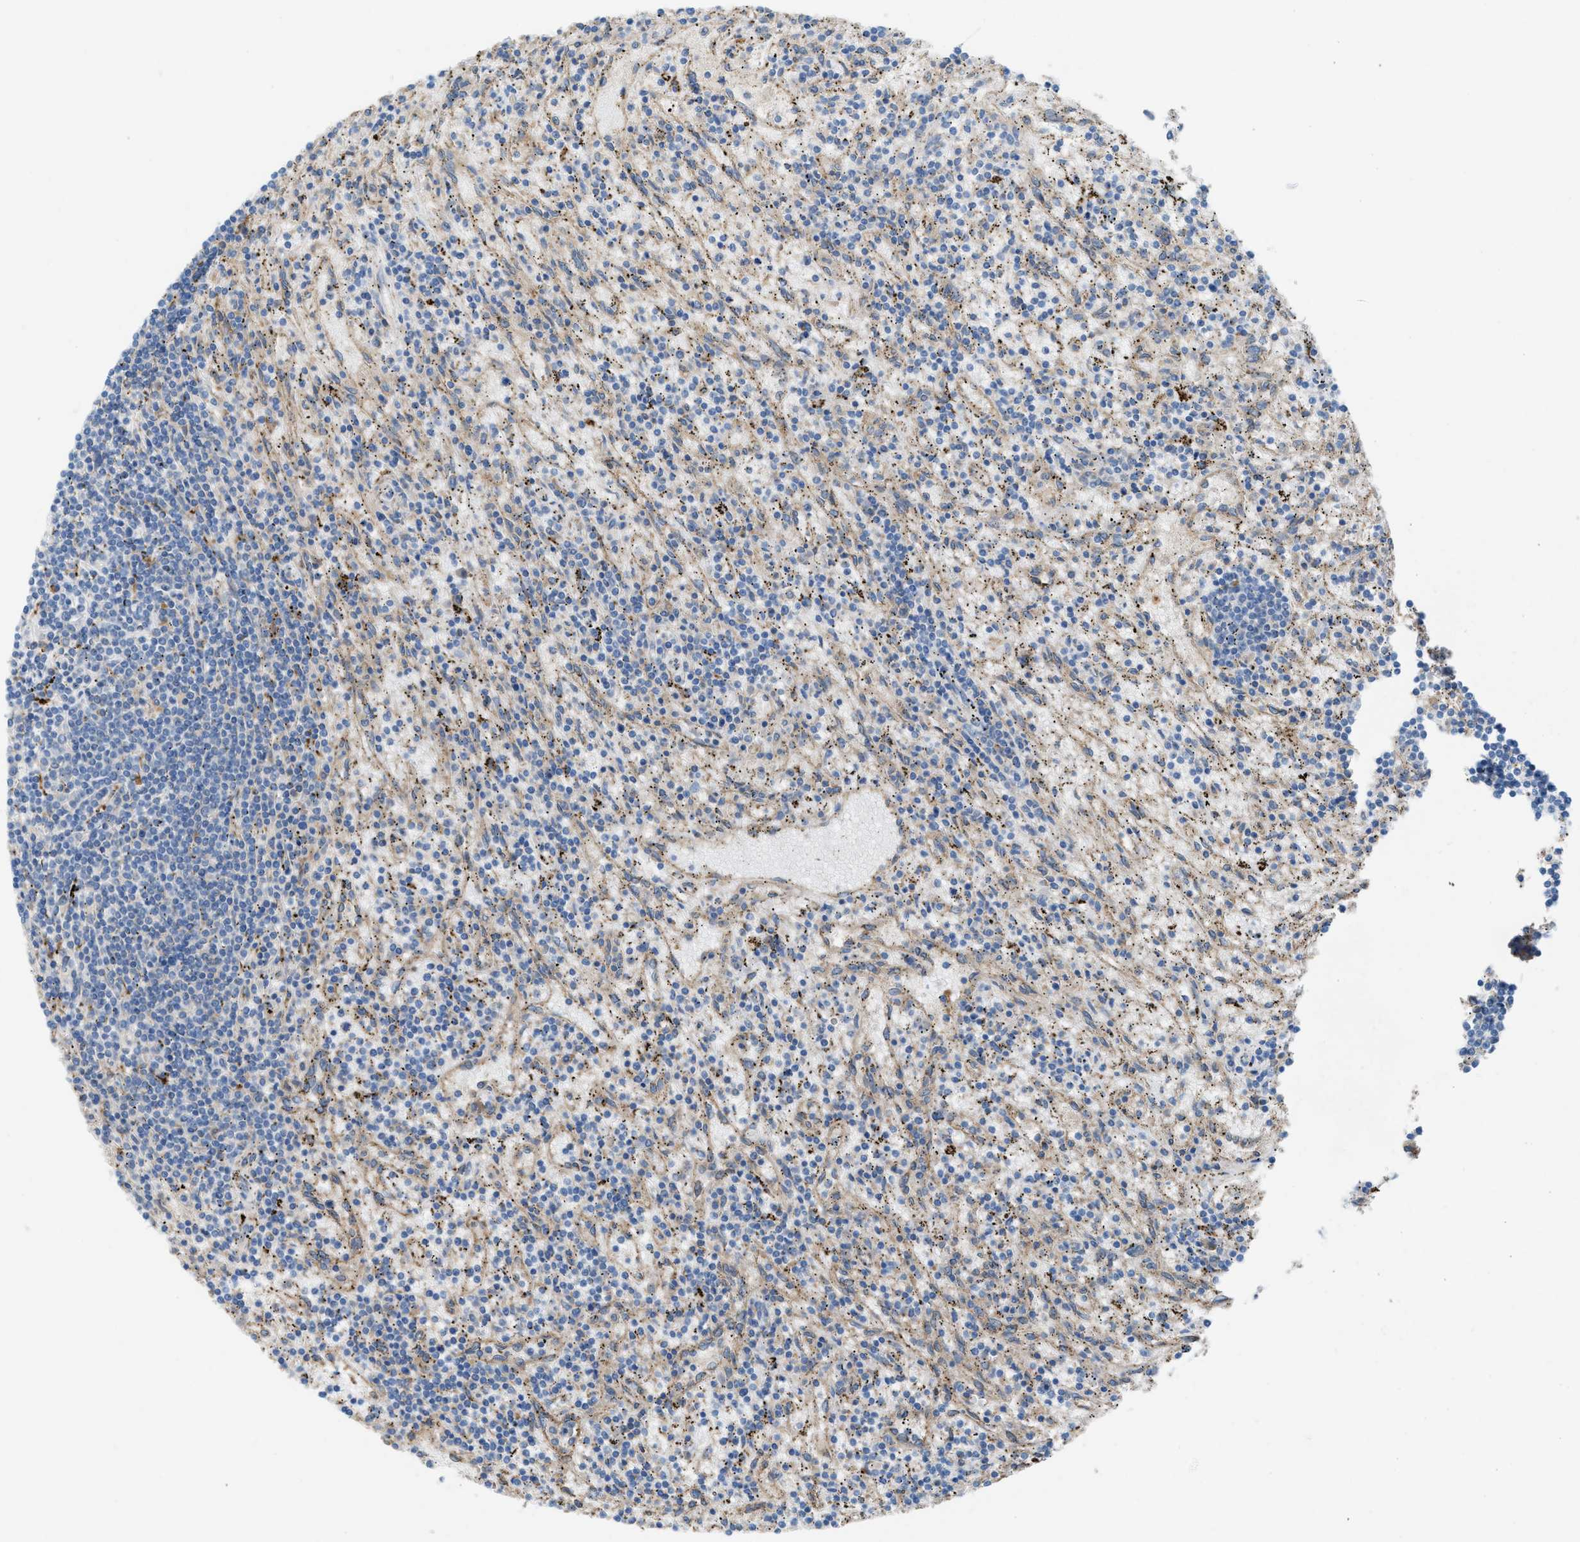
{"staining": {"intensity": "negative", "quantity": "none", "location": "none"}, "tissue": "lymphoma", "cell_type": "Tumor cells", "image_type": "cancer", "snomed": [{"axis": "morphology", "description": "Malignant lymphoma, non-Hodgkin's type, Low grade"}, {"axis": "topography", "description": "Spleen"}], "caption": "Human lymphoma stained for a protein using immunohistochemistry (IHC) reveals no positivity in tumor cells.", "gene": "AOAH", "patient": {"sex": "male", "age": 76}}